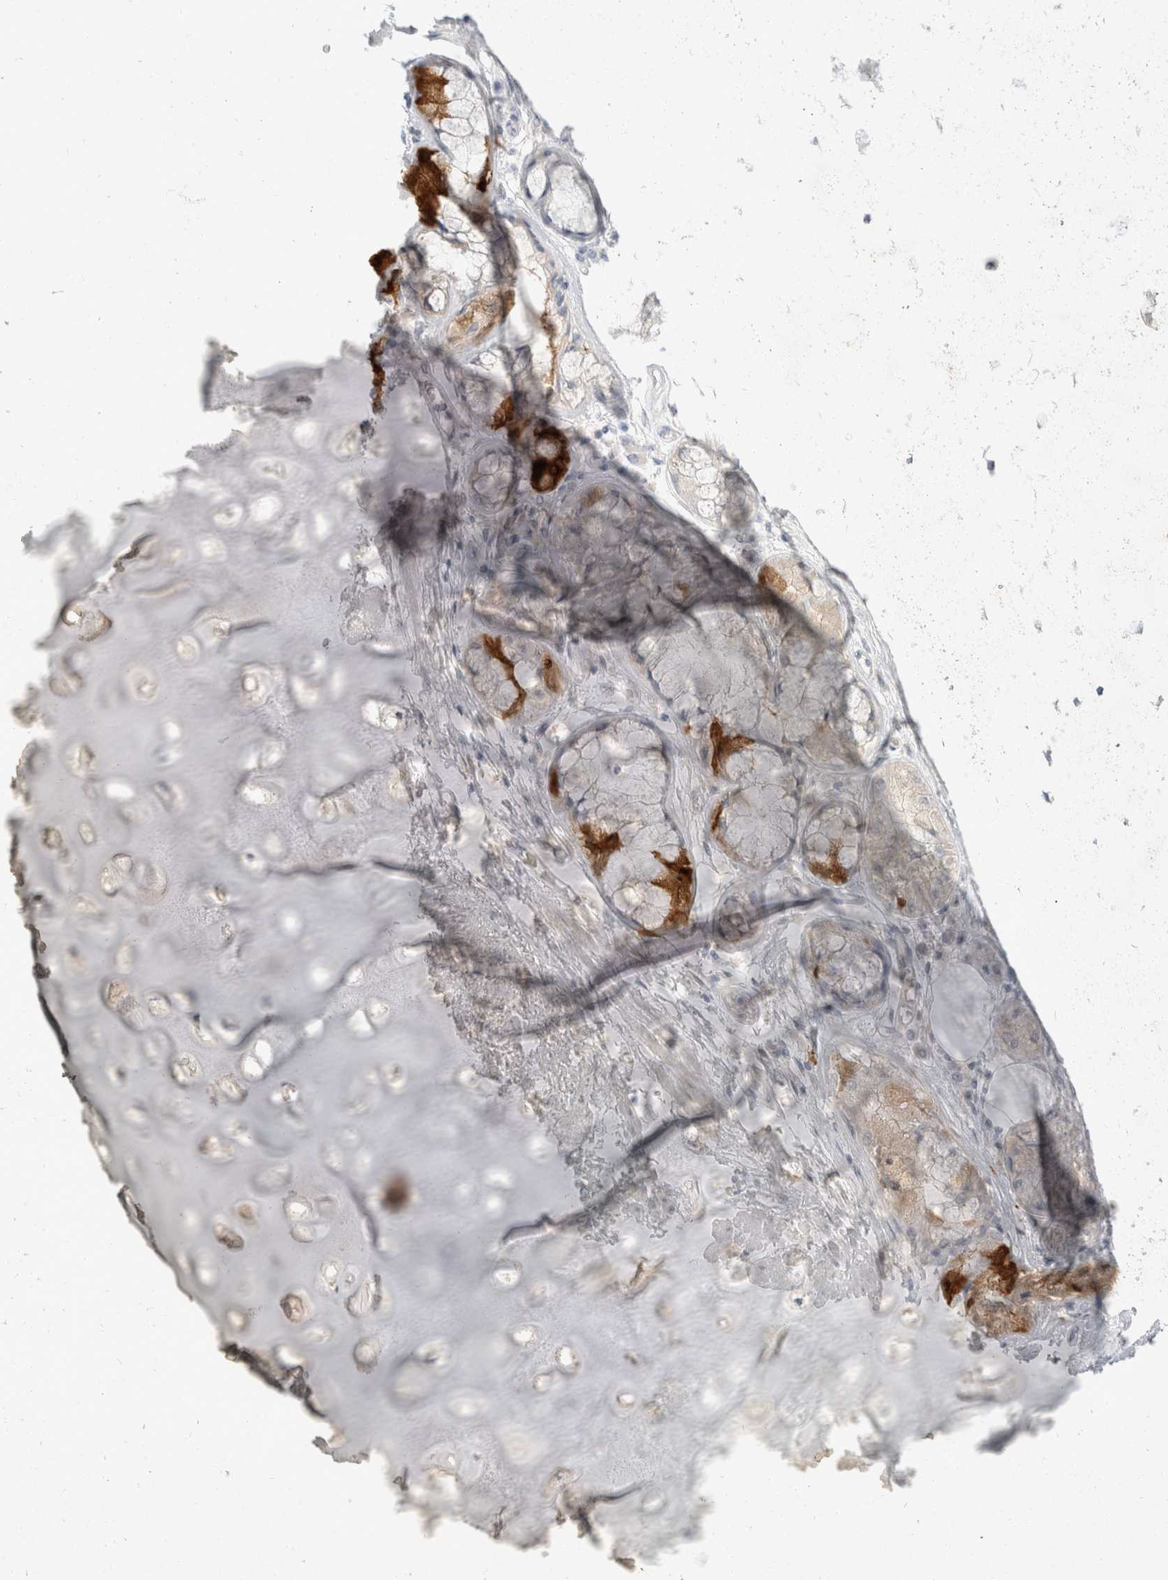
{"staining": {"intensity": "negative", "quantity": "none", "location": "none"}, "tissue": "adipose tissue", "cell_type": "Adipocytes", "image_type": "normal", "snomed": [{"axis": "morphology", "description": "Normal tissue, NOS"}, {"axis": "topography", "description": "Bronchus"}], "caption": "This is a photomicrograph of immunohistochemistry (IHC) staining of normal adipose tissue, which shows no positivity in adipocytes. The staining is performed using DAB (3,3'-diaminobenzidine) brown chromogen with nuclei counter-stained in using hematoxylin.", "gene": "TOM1L2", "patient": {"sex": "male", "age": 66}}